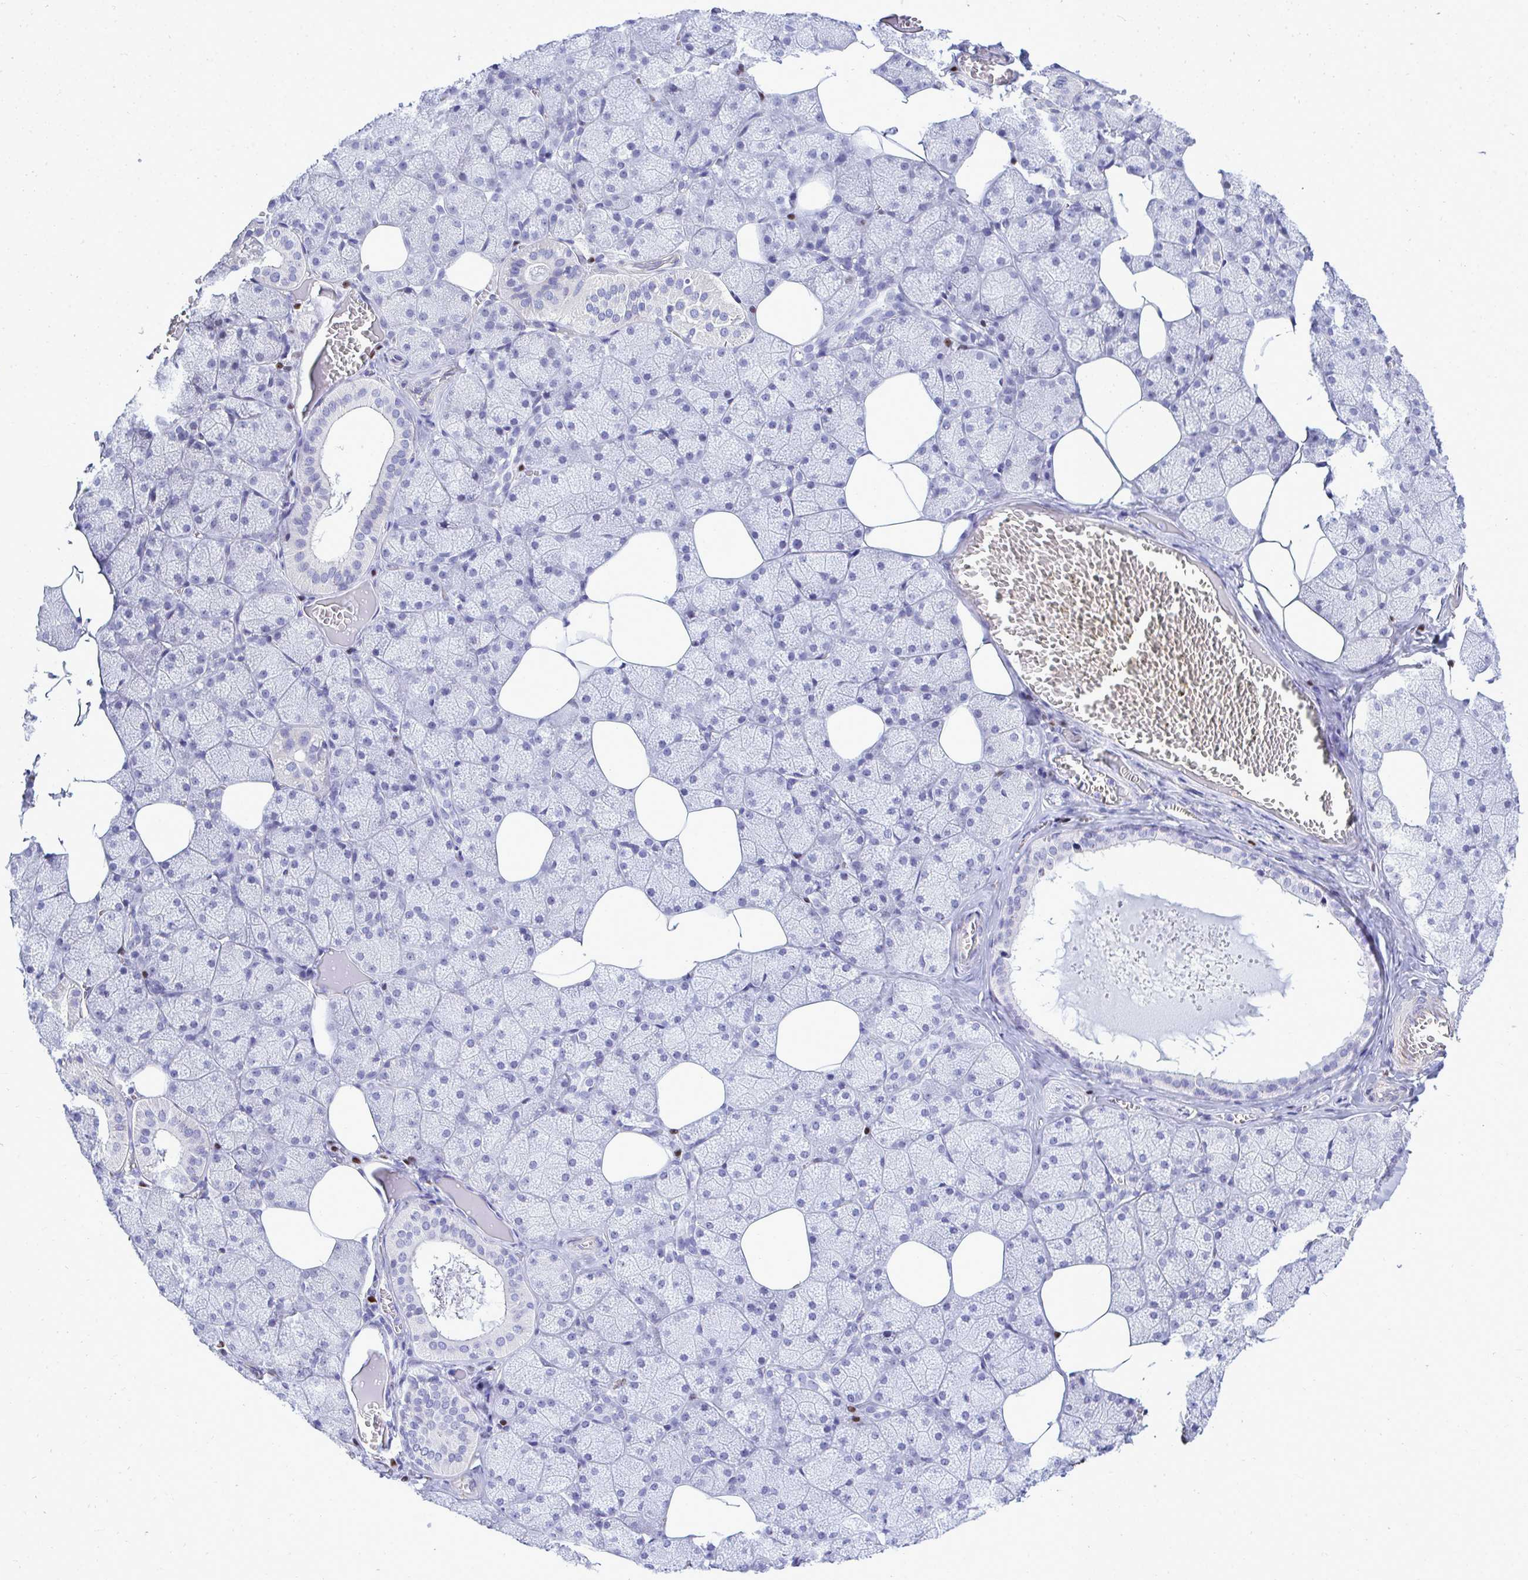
{"staining": {"intensity": "negative", "quantity": "none", "location": "none"}, "tissue": "salivary gland", "cell_type": "Glandular cells", "image_type": "normal", "snomed": [{"axis": "morphology", "description": "Normal tissue, NOS"}, {"axis": "topography", "description": "Salivary gland"}, {"axis": "topography", "description": "Peripheral nerve tissue"}], "caption": "Immunohistochemistry photomicrograph of unremarkable salivary gland: human salivary gland stained with DAB demonstrates no significant protein staining in glandular cells.", "gene": "SLC25A51", "patient": {"sex": "male", "age": 38}}